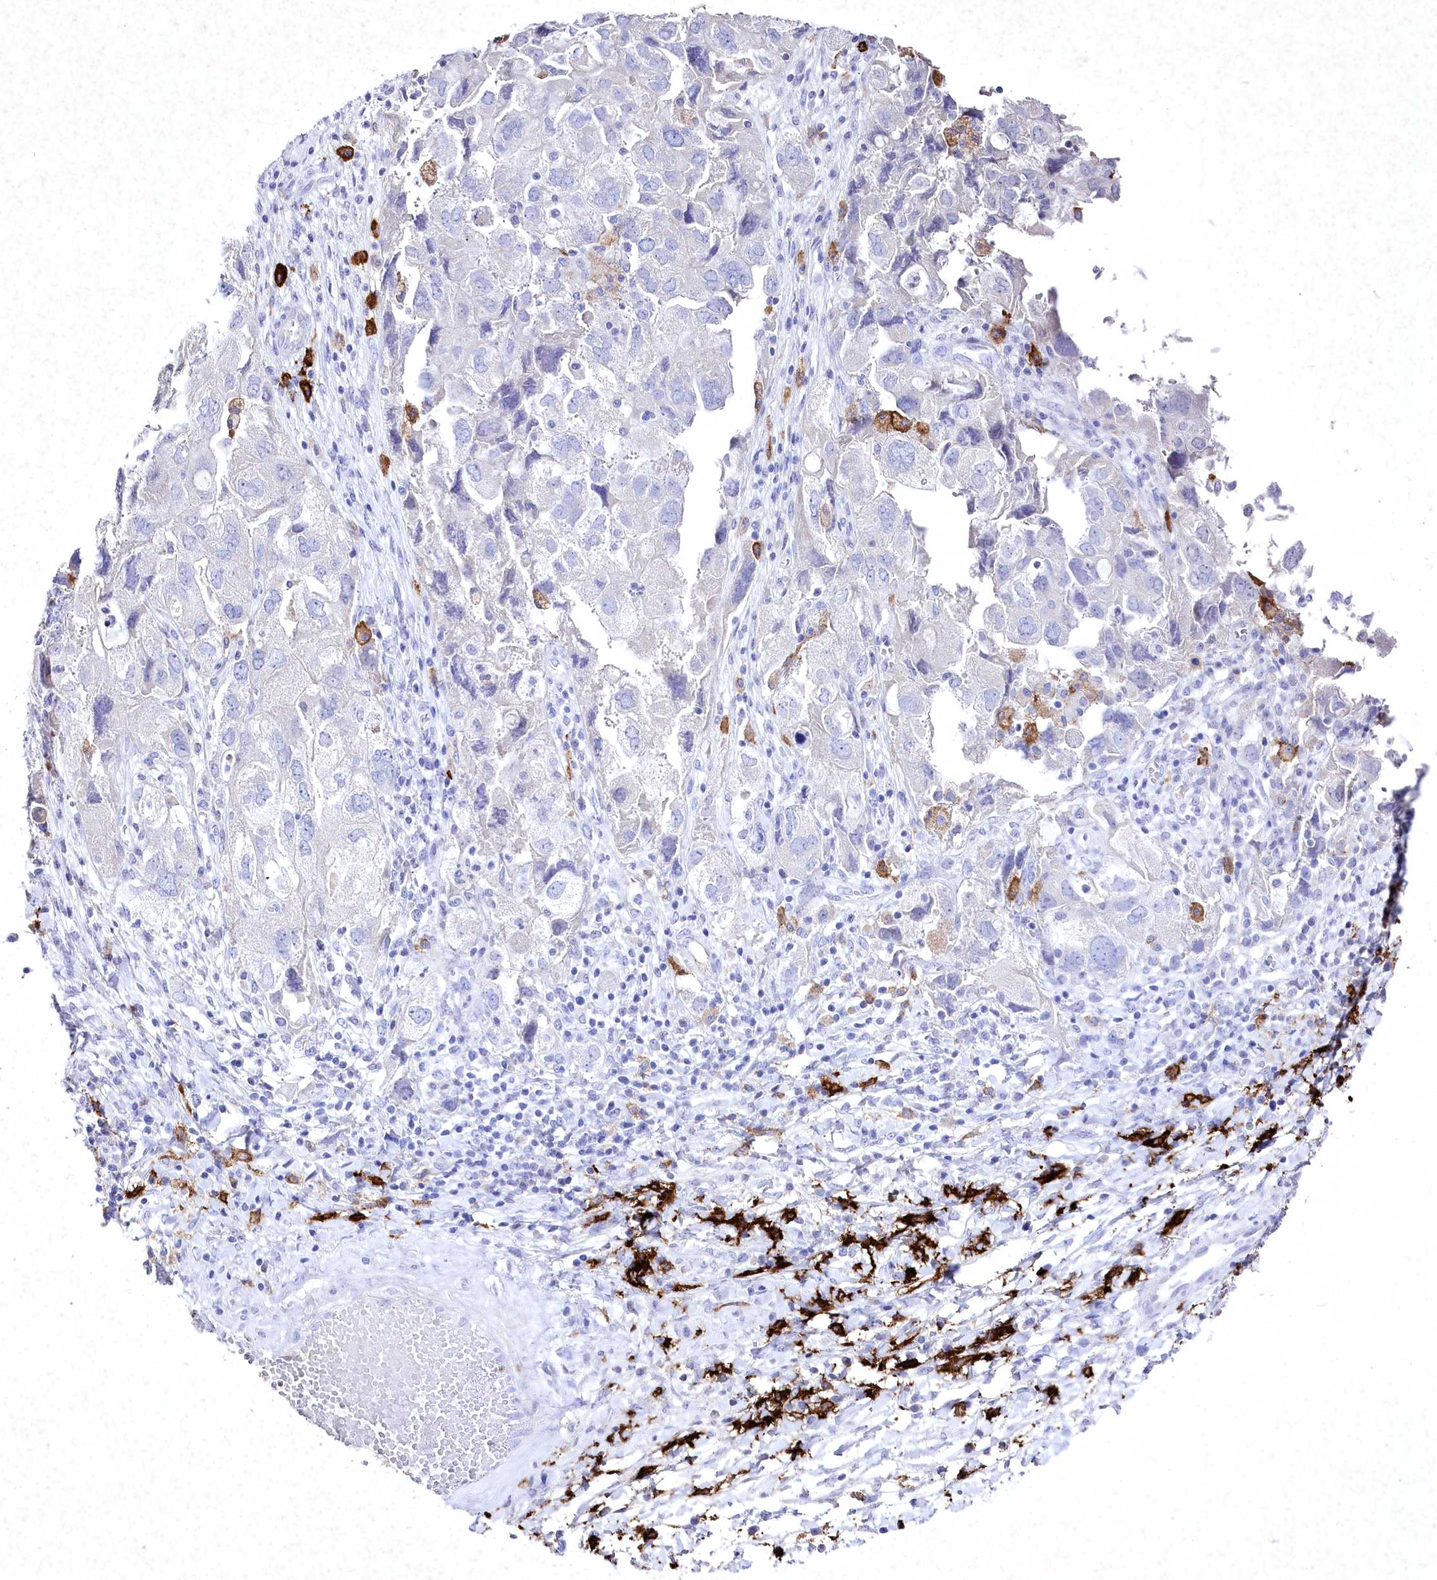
{"staining": {"intensity": "negative", "quantity": "none", "location": "none"}, "tissue": "ovarian cancer", "cell_type": "Tumor cells", "image_type": "cancer", "snomed": [{"axis": "morphology", "description": "Carcinoma, NOS"}, {"axis": "morphology", "description": "Cystadenocarcinoma, serous, NOS"}, {"axis": "topography", "description": "Ovary"}], "caption": "Photomicrograph shows no significant protein expression in tumor cells of ovarian cancer (serous cystadenocarcinoma). (DAB (3,3'-diaminobenzidine) IHC, high magnification).", "gene": "CLEC4M", "patient": {"sex": "female", "age": 69}}